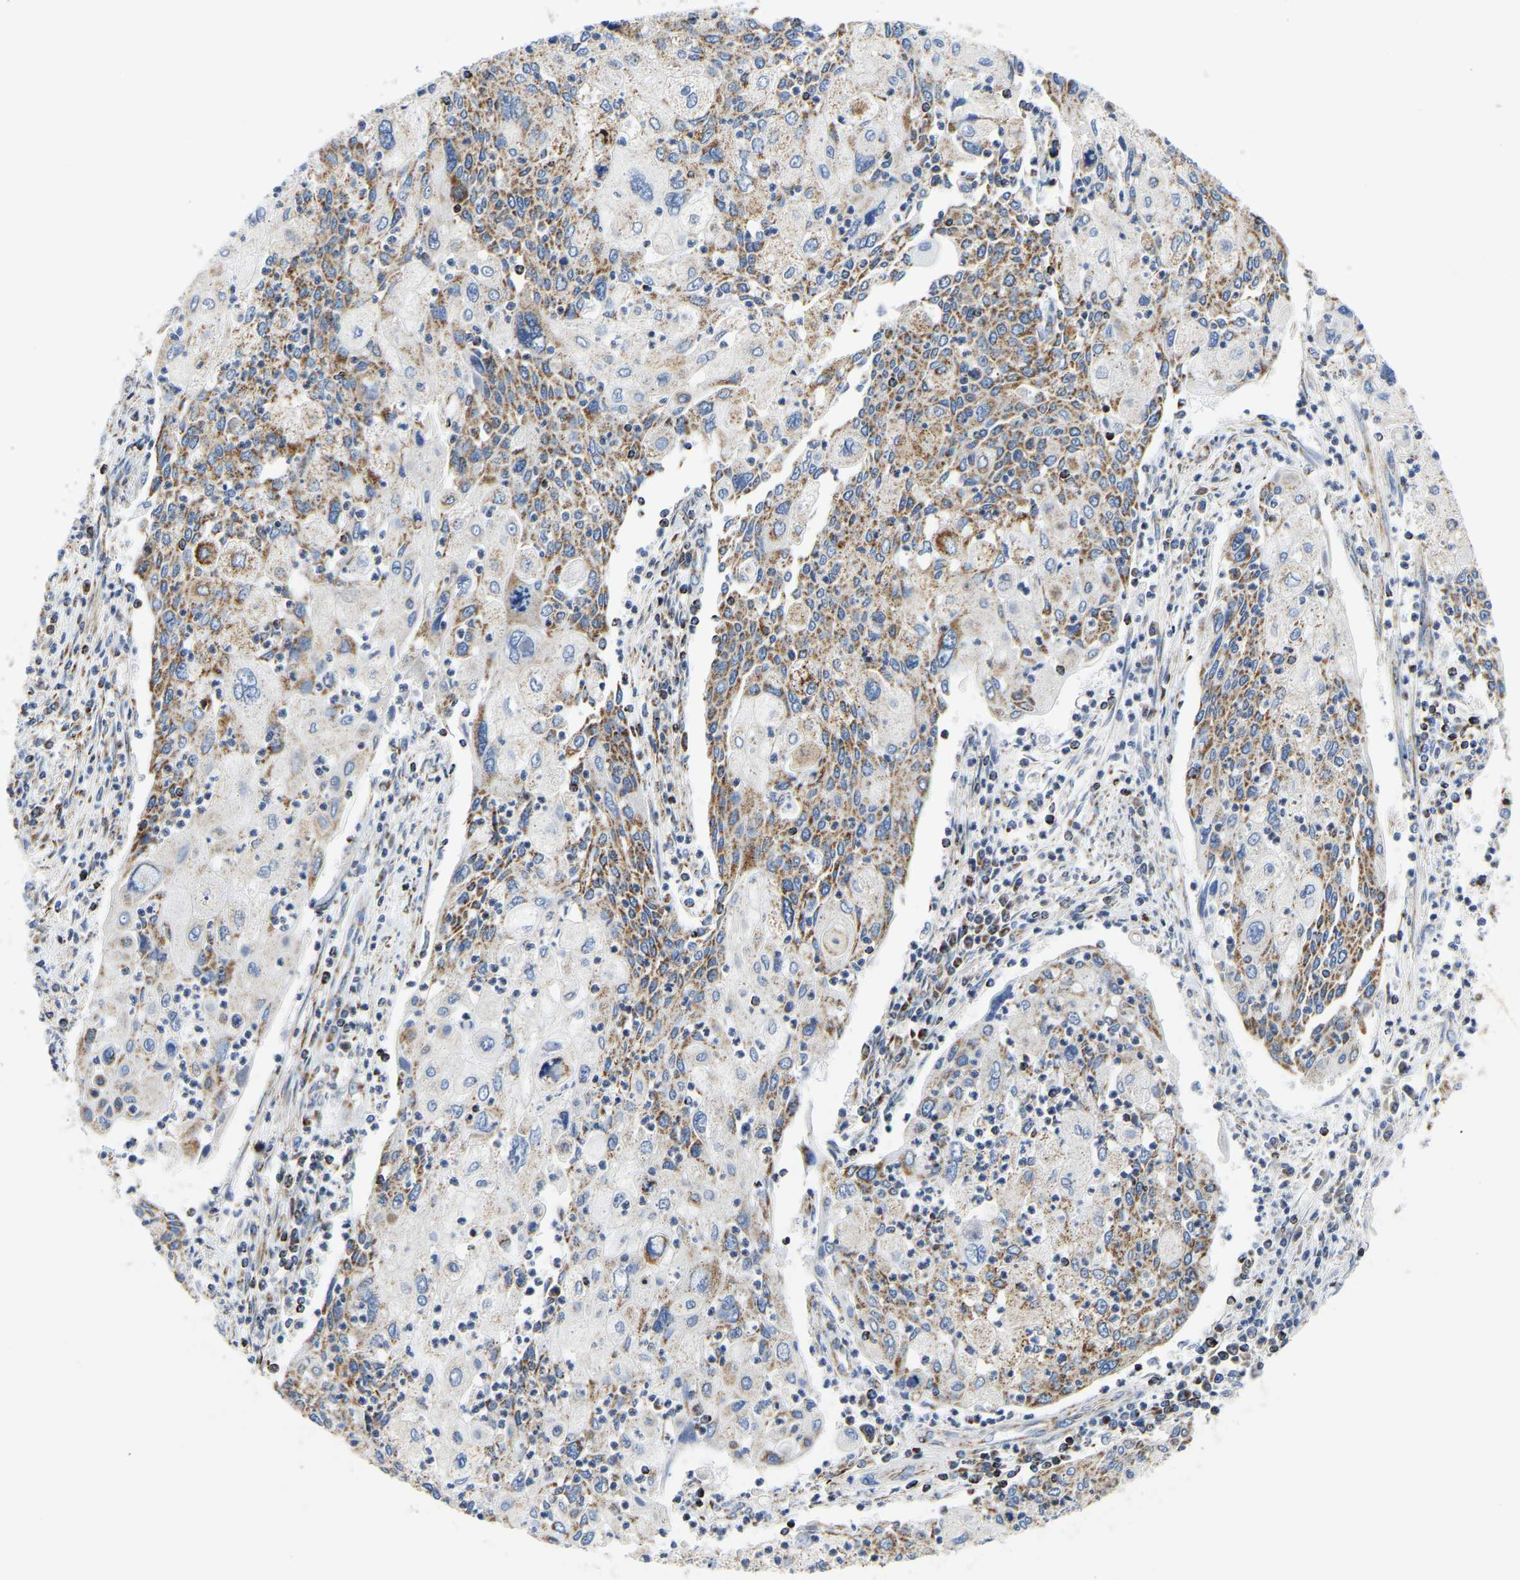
{"staining": {"intensity": "moderate", "quantity": ">75%", "location": "cytoplasmic/membranous"}, "tissue": "cervical cancer", "cell_type": "Tumor cells", "image_type": "cancer", "snomed": [{"axis": "morphology", "description": "Squamous cell carcinoma, NOS"}, {"axis": "topography", "description": "Cervix"}], "caption": "Immunohistochemistry (IHC) (DAB) staining of human cervical squamous cell carcinoma reveals moderate cytoplasmic/membranous protein expression in about >75% of tumor cells.", "gene": "SFXN1", "patient": {"sex": "female", "age": 40}}